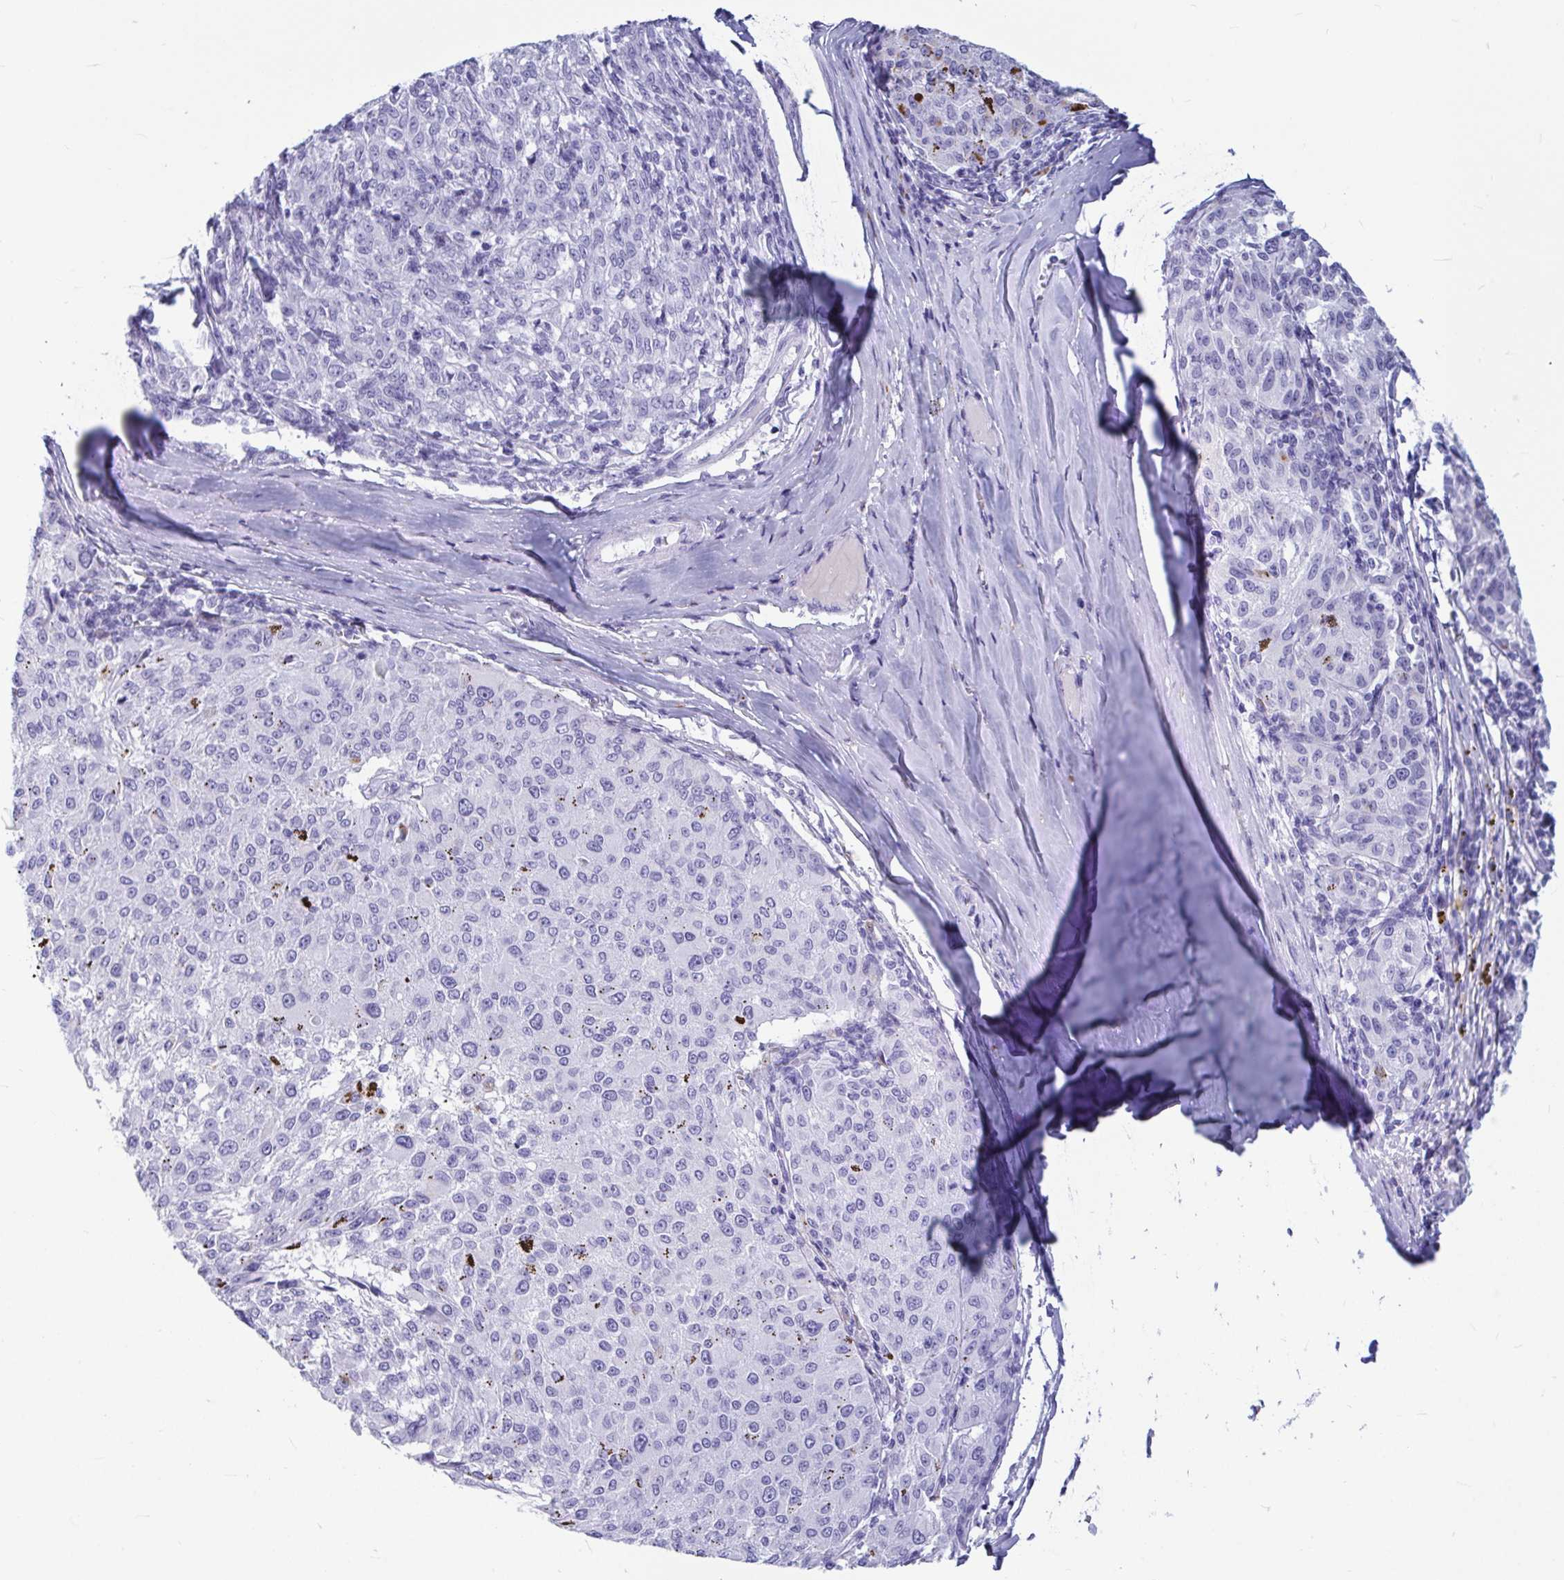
{"staining": {"intensity": "negative", "quantity": "none", "location": "none"}, "tissue": "melanoma", "cell_type": "Tumor cells", "image_type": "cancer", "snomed": [{"axis": "morphology", "description": "Malignant melanoma, NOS"}, {"axis": "topography", "description": "Skin"}], "caption": "Immunohistochemistry (IHC) image of neoplastic tissue: human melanoma stained with DAB exhibits no significant protein staining in tumor cells.", "gene": "OR5J2", "patient": {"sex": "female", "age": 72}}